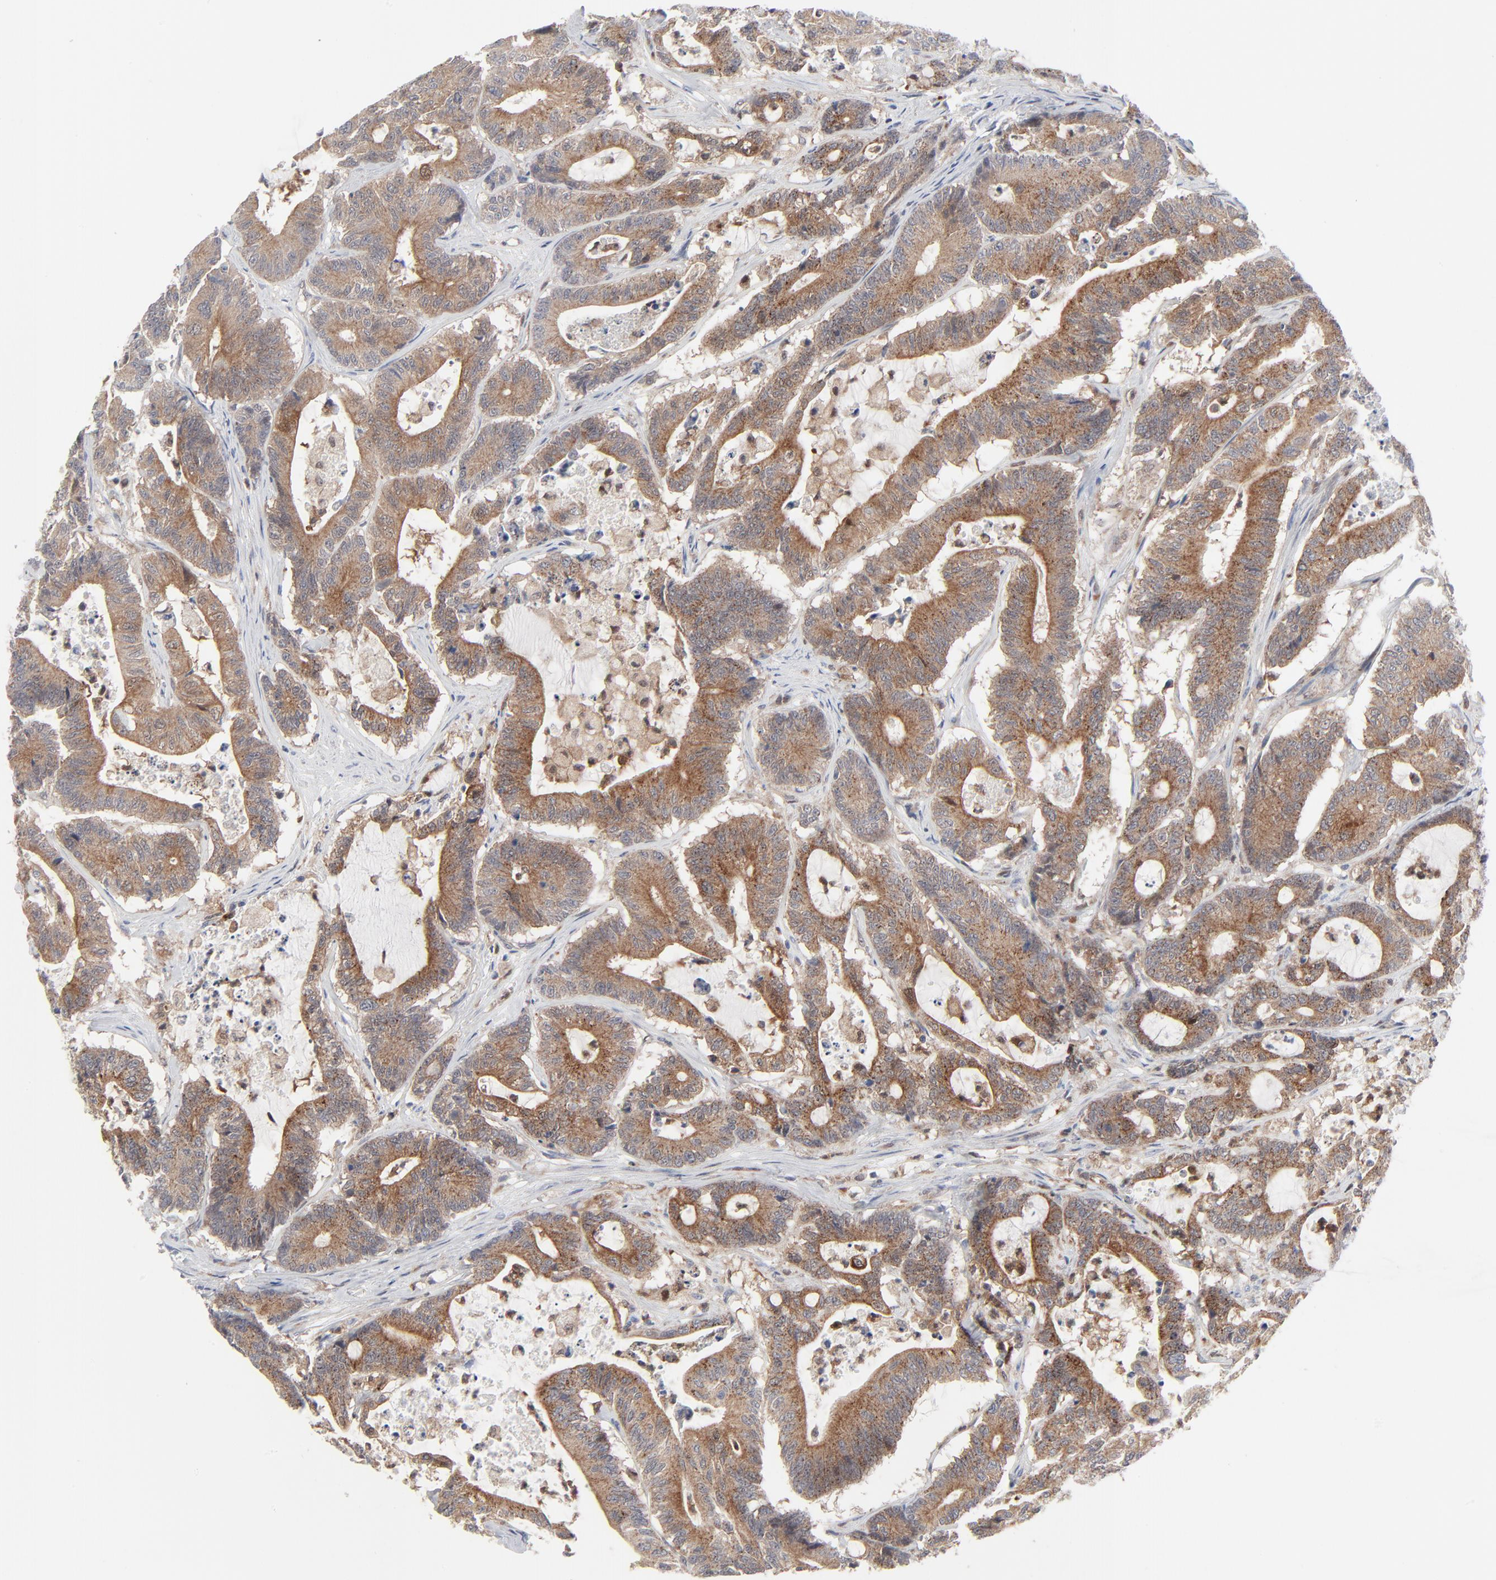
{"staining": {"intensity": "weak", "quantity": "25%-75%", "location": "cytoplasmic/membranous"}, "tissue": "colorectal cancer", "cell_type": "Tumor cells", "image_type": "cancer", "snomed": [{"axis": "morphology", "description": "Adenocarcinoma, NOS"}, {"axis": "topography", "description": "Colon"}], "caption": "Weak cytoplasmic/membranous staining is appreciated in about 25%-75% of tumor cells in adenocarcinoma (colorectal).", "gene": "BID", "patient": {"sex": "female", "age": 84}}